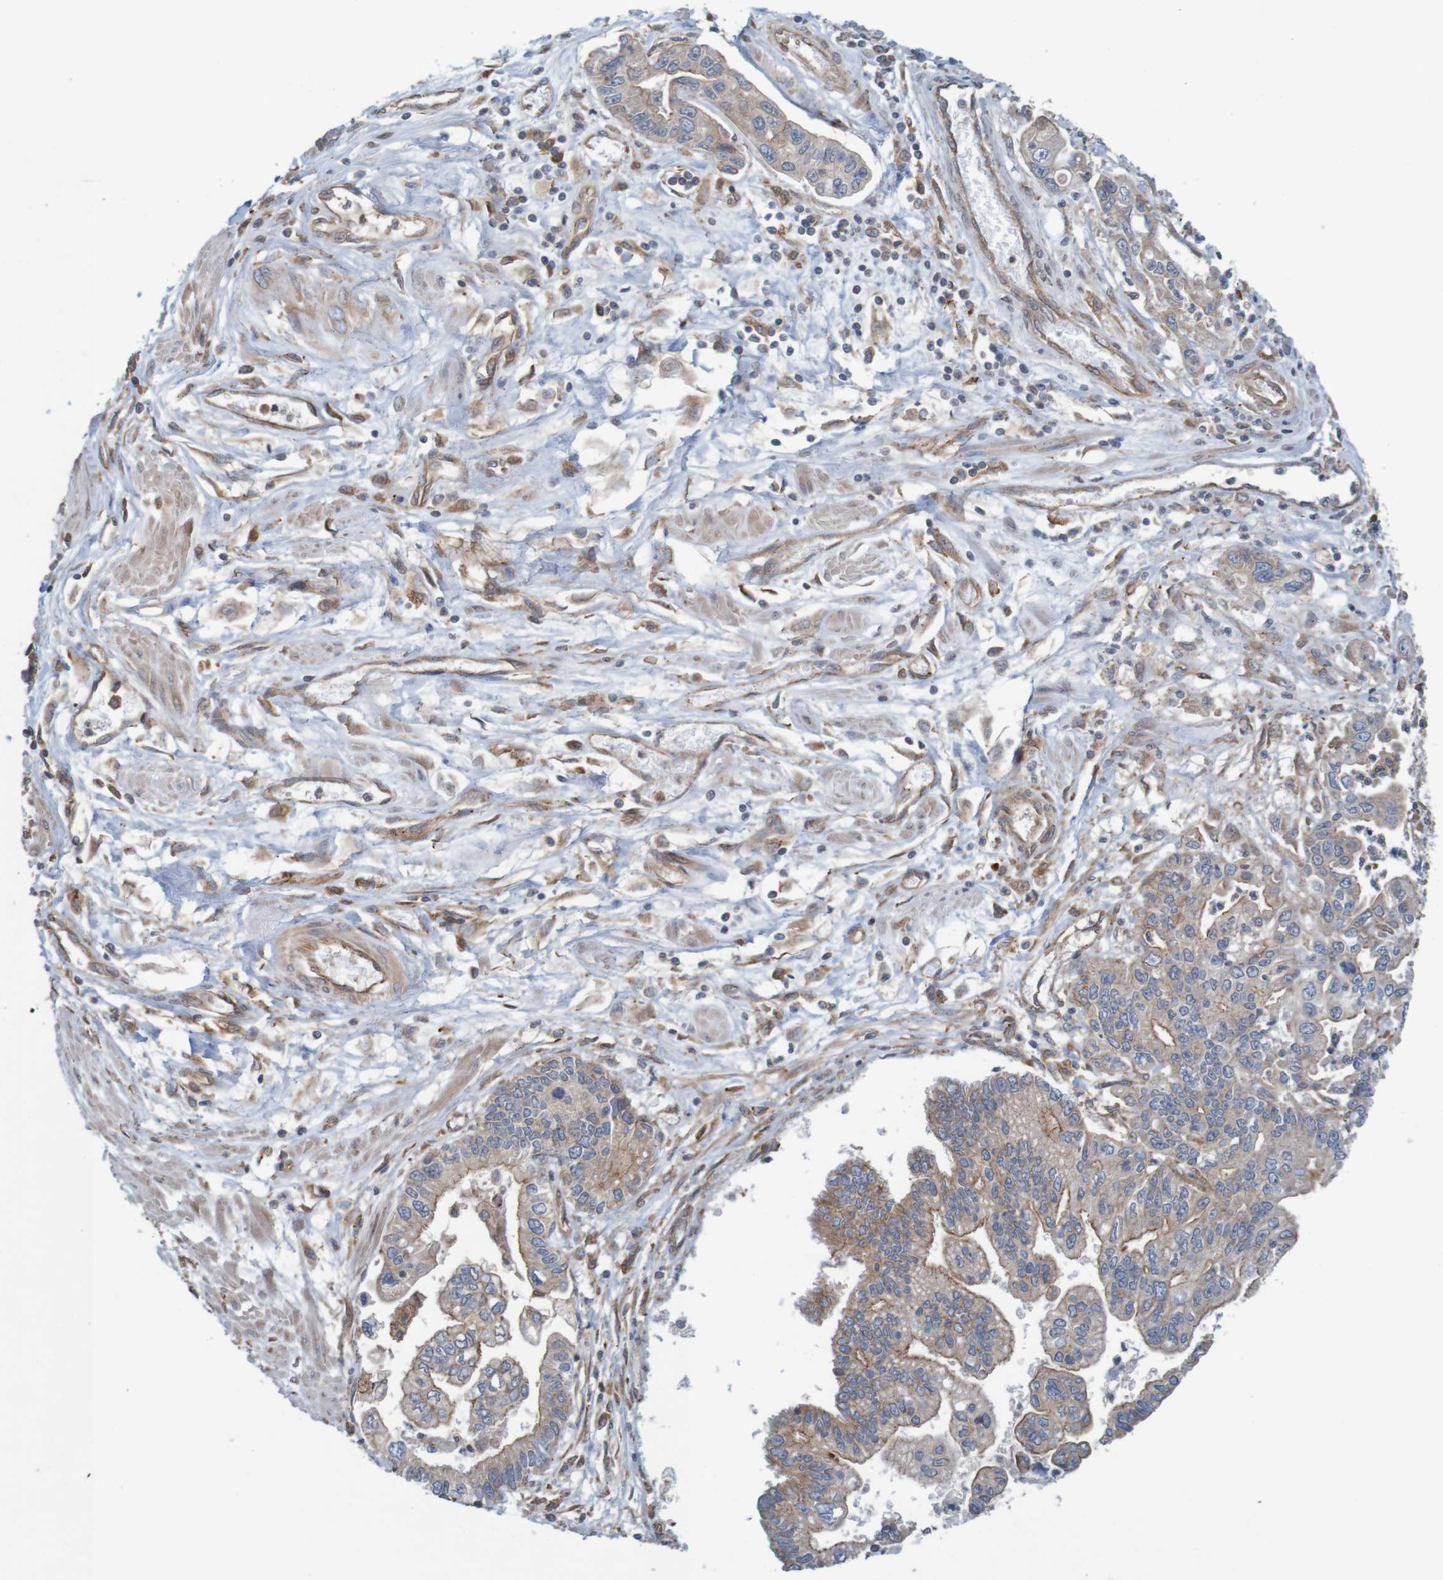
{"staining": {"intensity": "moderate", "quantity": ">75%", "location": "cytoplasmic/membranous"}, "tissue": "pancreatic cancer", "cell_type": "Tumor cells", "image_type": "cancer", "snomed": [{"axis": "morphology", "description": "Adenocarcinoma, NOS"}, {"axis": "topography", "description": "Pancreas"}], "caption": "Immunohistochemistry (IHC) (DAB (3,3'-diaminobenzidine)) staining of human adenocarcinoma (pancreatic) shows moderate cytoplasmic/membranous protein staining in approximately >75% of tumor cells.", "gene": "ARHGEF11", "patient": {"sex": "male", "age": 56}}